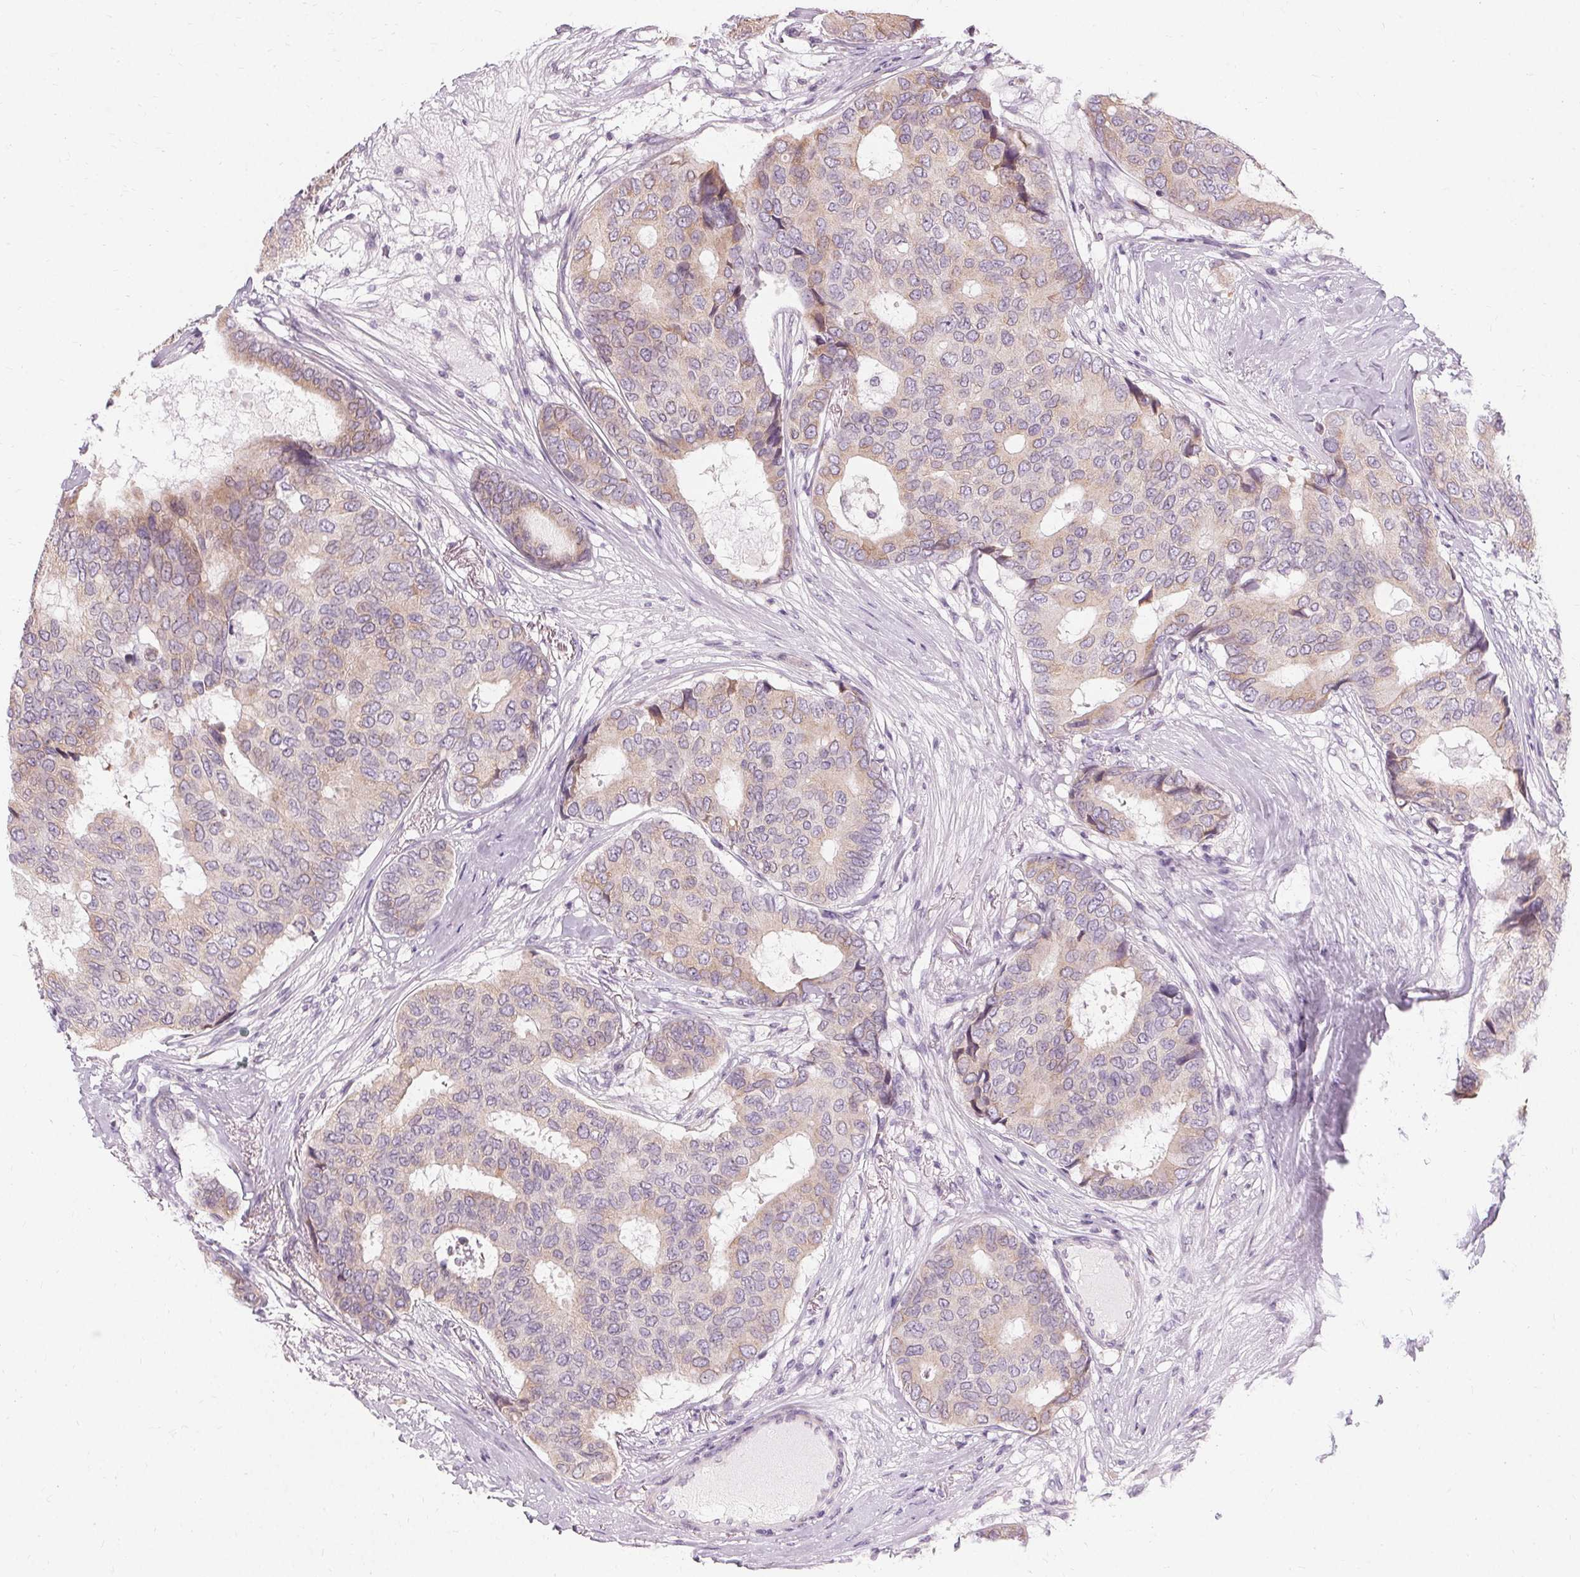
{"staining": {"intensity": "negative", "quantity": "none", "location": "none"}, "tissue": "breast cancer", "cell_type": "Tumor cells", "image_type": "cancer", "snomed": [{"axis": "morphology", "description": "Duct carcinoma"}, {"axis": "topography", "description": "Breast"}], "caption": "DAB immunohistochemical staining of invasive ductal carcinoma (breast) shows no significant expression in tumor cells.", "gene": "FCRL3", "patient": {"sex": "female", "age": 75}}